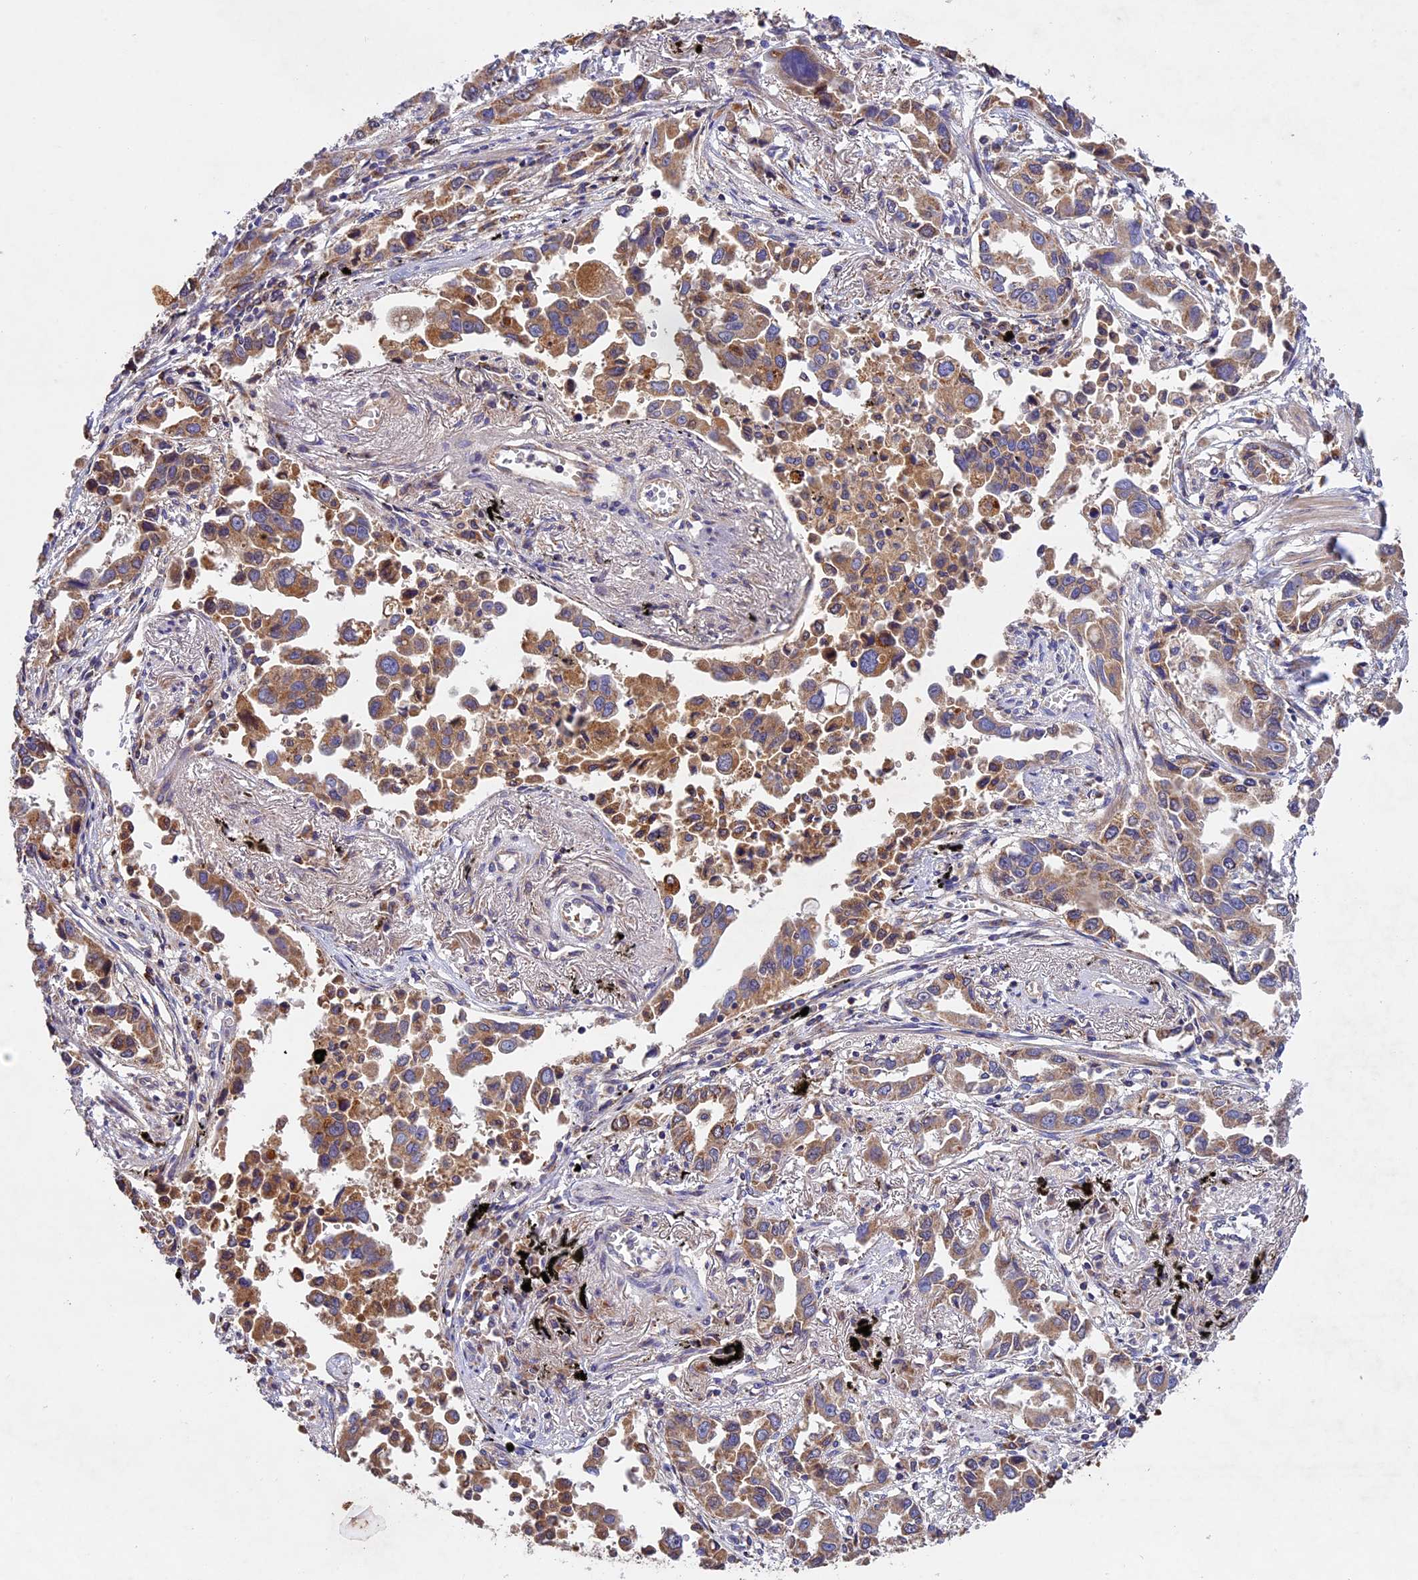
{"staining": {"intensity": "moderate", "quantity": ">75%", "location": "cytoplasmic/membranous"}, "tissue": "lung cancer", "cell_type": "Tumor cells", "image_type": "cancer", "snomed": [{"axis": "morphology", "description": "Adenocarcinoma, NOS"}, {"axis": "topography", "description": "Lung"}], "caption": "An image showing moderate cytoplasmic/membranous expression in about >75% of tumor cells in lung adenocarcinoma, as visualized by brown immunohistochemical staining.", "gene": "OCEL1", "patient": {"sex": "male", "age": 67}}